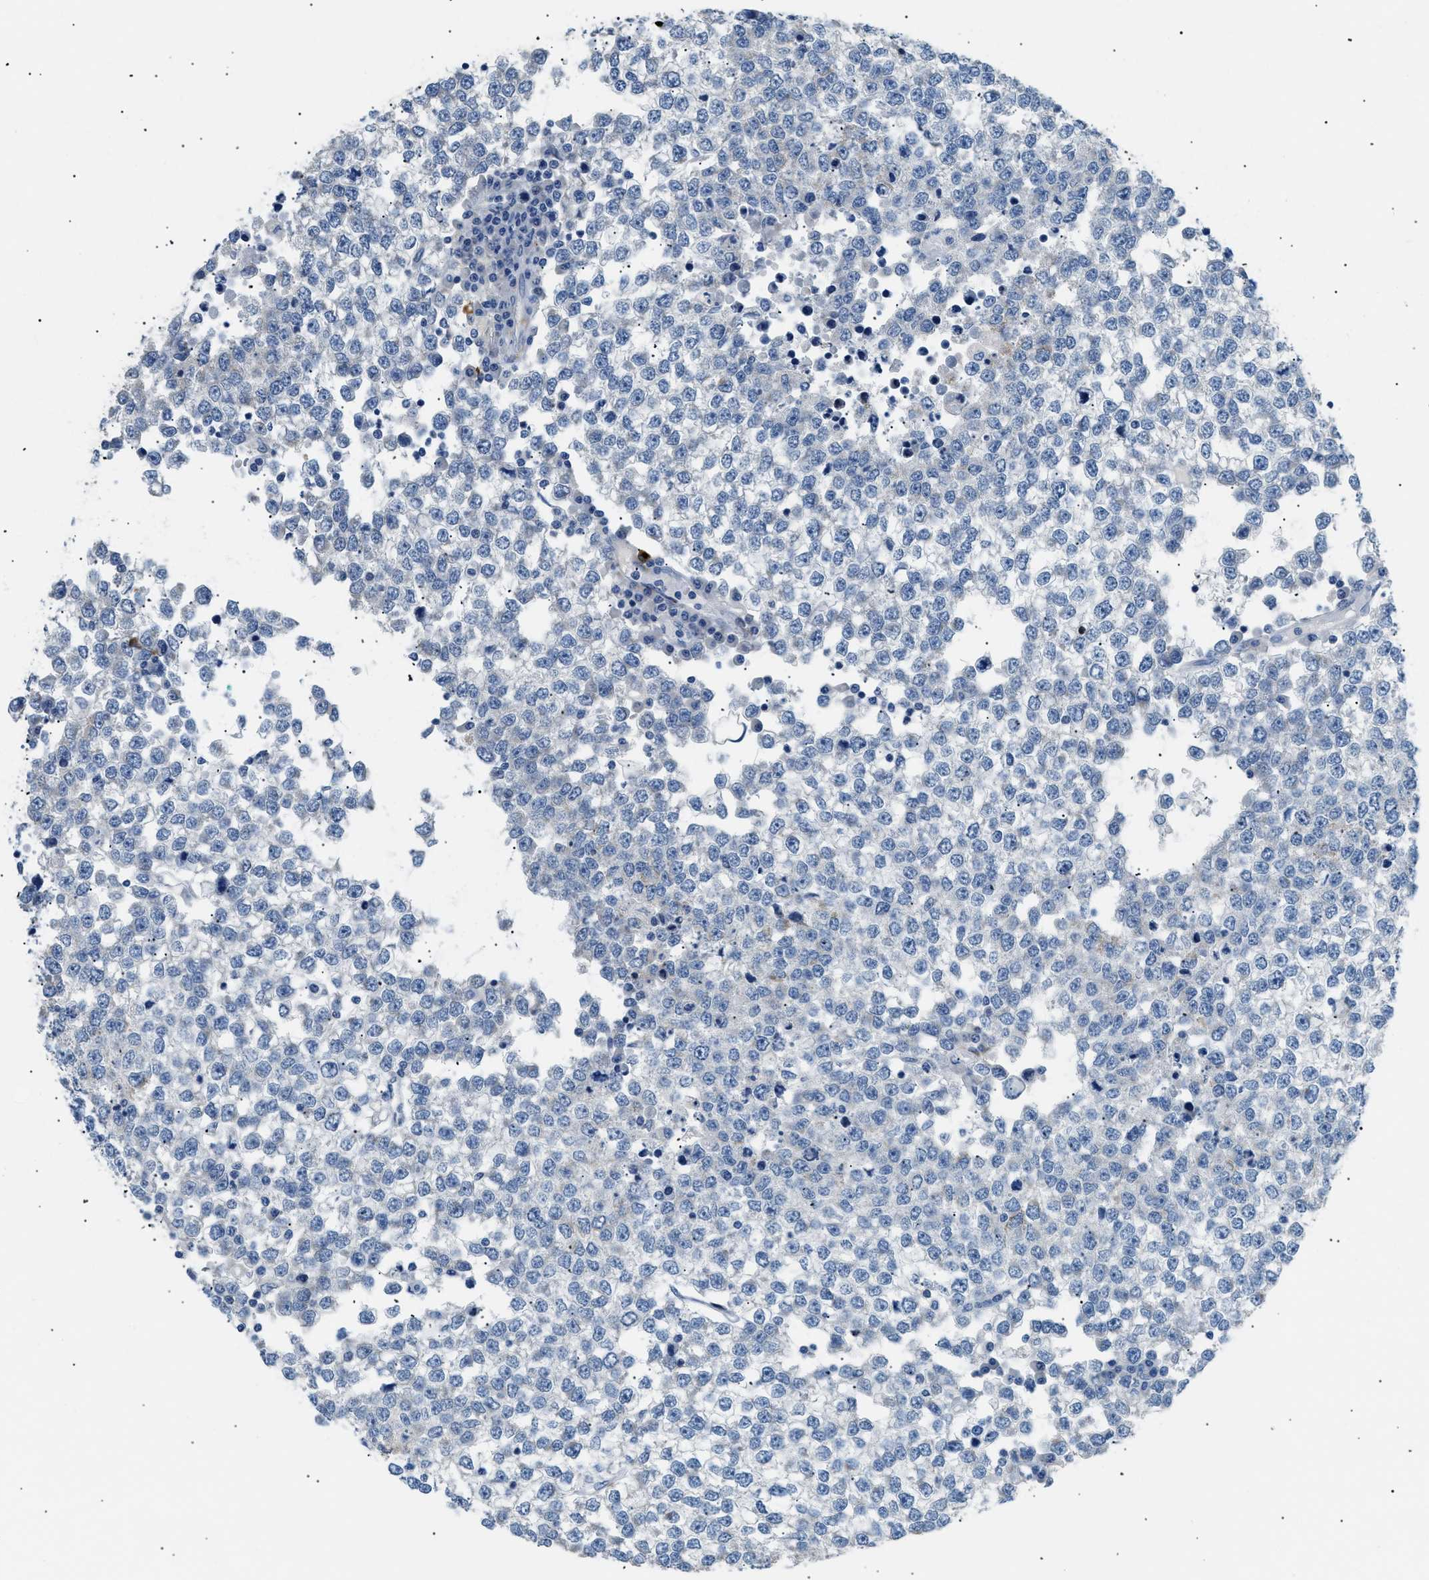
{"staining": {"intensity": "negative", "quantity": "none", "location": "none"}, "tissue": "testis cancer", "cell_type": "Tumor cells", "image_type": "cancer", "snomed": [{"axis": "morphology", "description": "Seminoma, NOS"}, {"axis": "topography", "description": "Testis"}], "caption": "Tumor cells are negative for protein expression in human seminoma (testis).", "gene": "ICA1", "patient": {"sex": "male", "age": 65}}